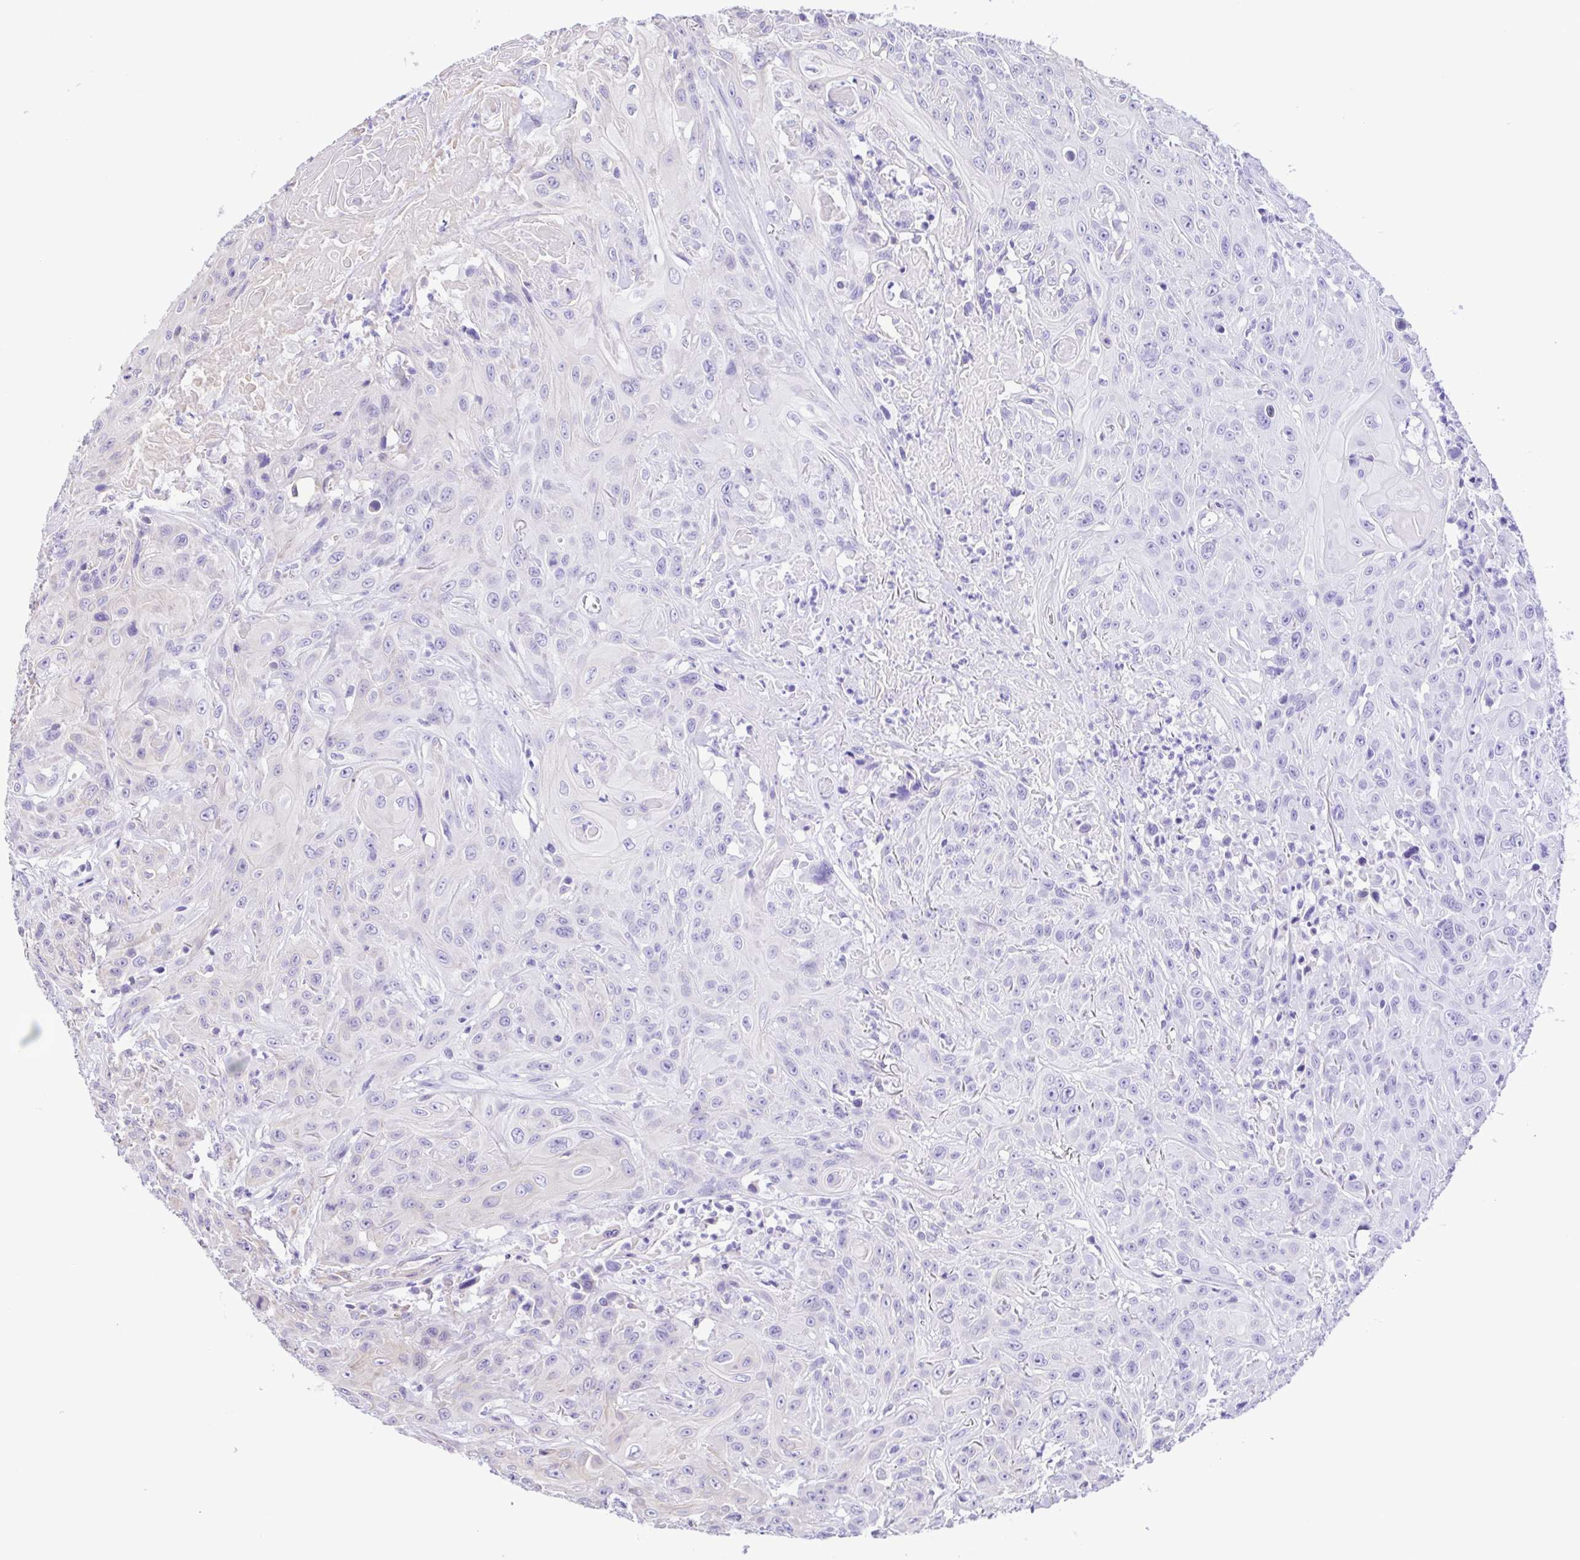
{"staining": {"intensity": "negative", "quantity": "none", "location": "none"}, "tissue": "head and neck cancer", "cell_type": "Tumor cells", "image_type": "cancer", "snomed": [{"axis": "morphology", "description": "Squamous cell carcinoma, NOS"}, {"axis": "topography", "description": "Skin"}, {"axis": "topography", "description": "Head-Neck"}], "caption": "High power microscopy histopathology image of an immunohistochemistry (IHC) photomicrograph of head and neck cancer (squamous cell carcinoma), revealing no significant staining in tumor cells.", "gene": "TGM3", "patient": {"sex": "male", "age": 80}}